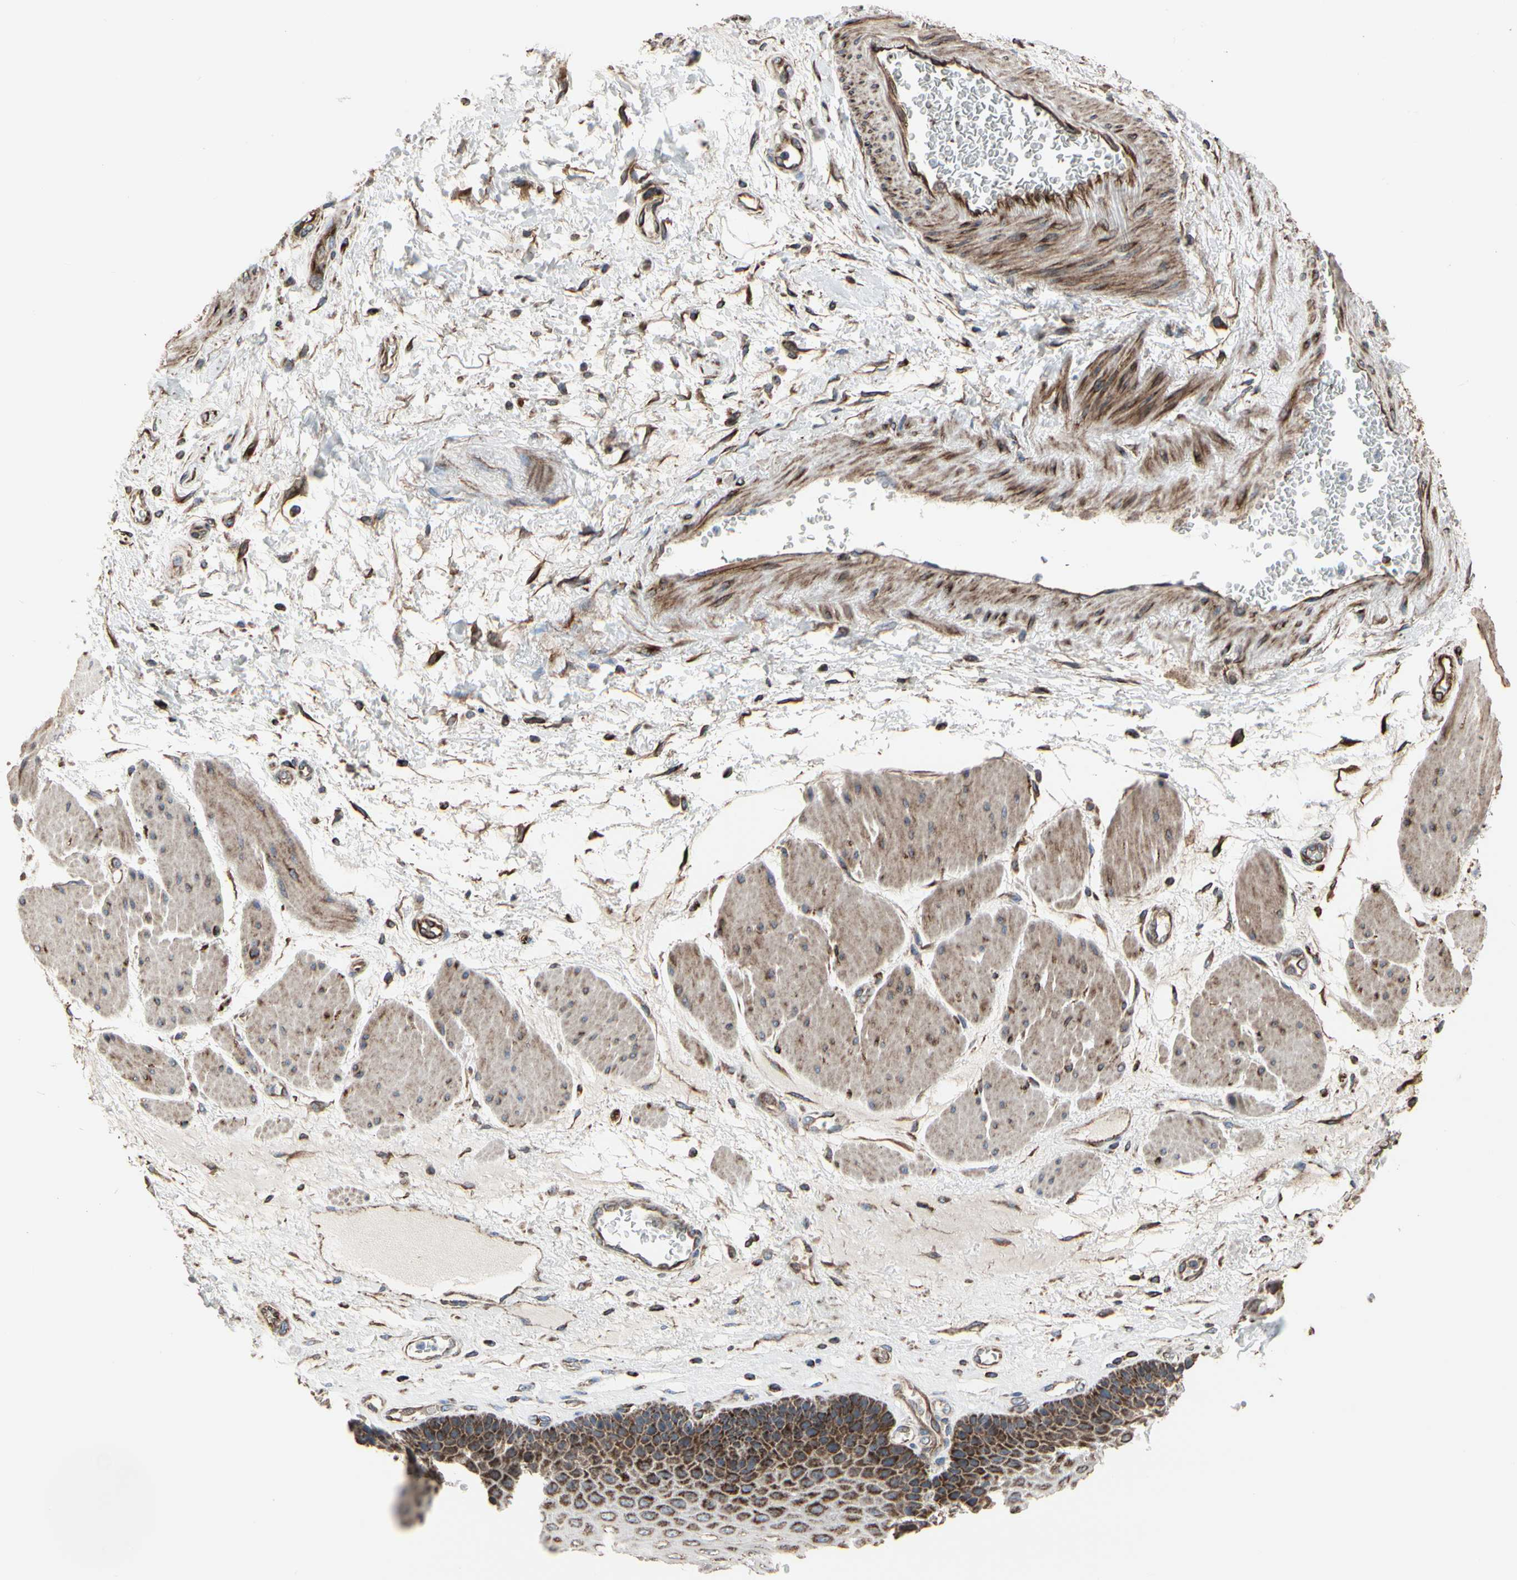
{"staining": {"intensity": "moderate", "quantity": "25%-75%", "location": "cytoplasmic/membranous"}, "tissue": "esophagus", "cell_type": "Squamous epithelial cells", "image_type": "normal", "snomed": [{"axis": "morphology", "description": "Normal tissue, NOS"}, {"axis": "topography", "description": "Esophagus"}], "caption": "IHC (DAB (3,3'-diaminobenzidine)) staining of benign human esophagus demonstrates moderate cytoplasmic/membranous protein expression in about 25%-75% of squamous epithelial cells. (DAB (3,3'-diaminobenzidine) IHC, brown staining for protein, blue staining for nuclei).", "gene": "TUBA1A", "patient": {"sex": "female", "age": 72}}